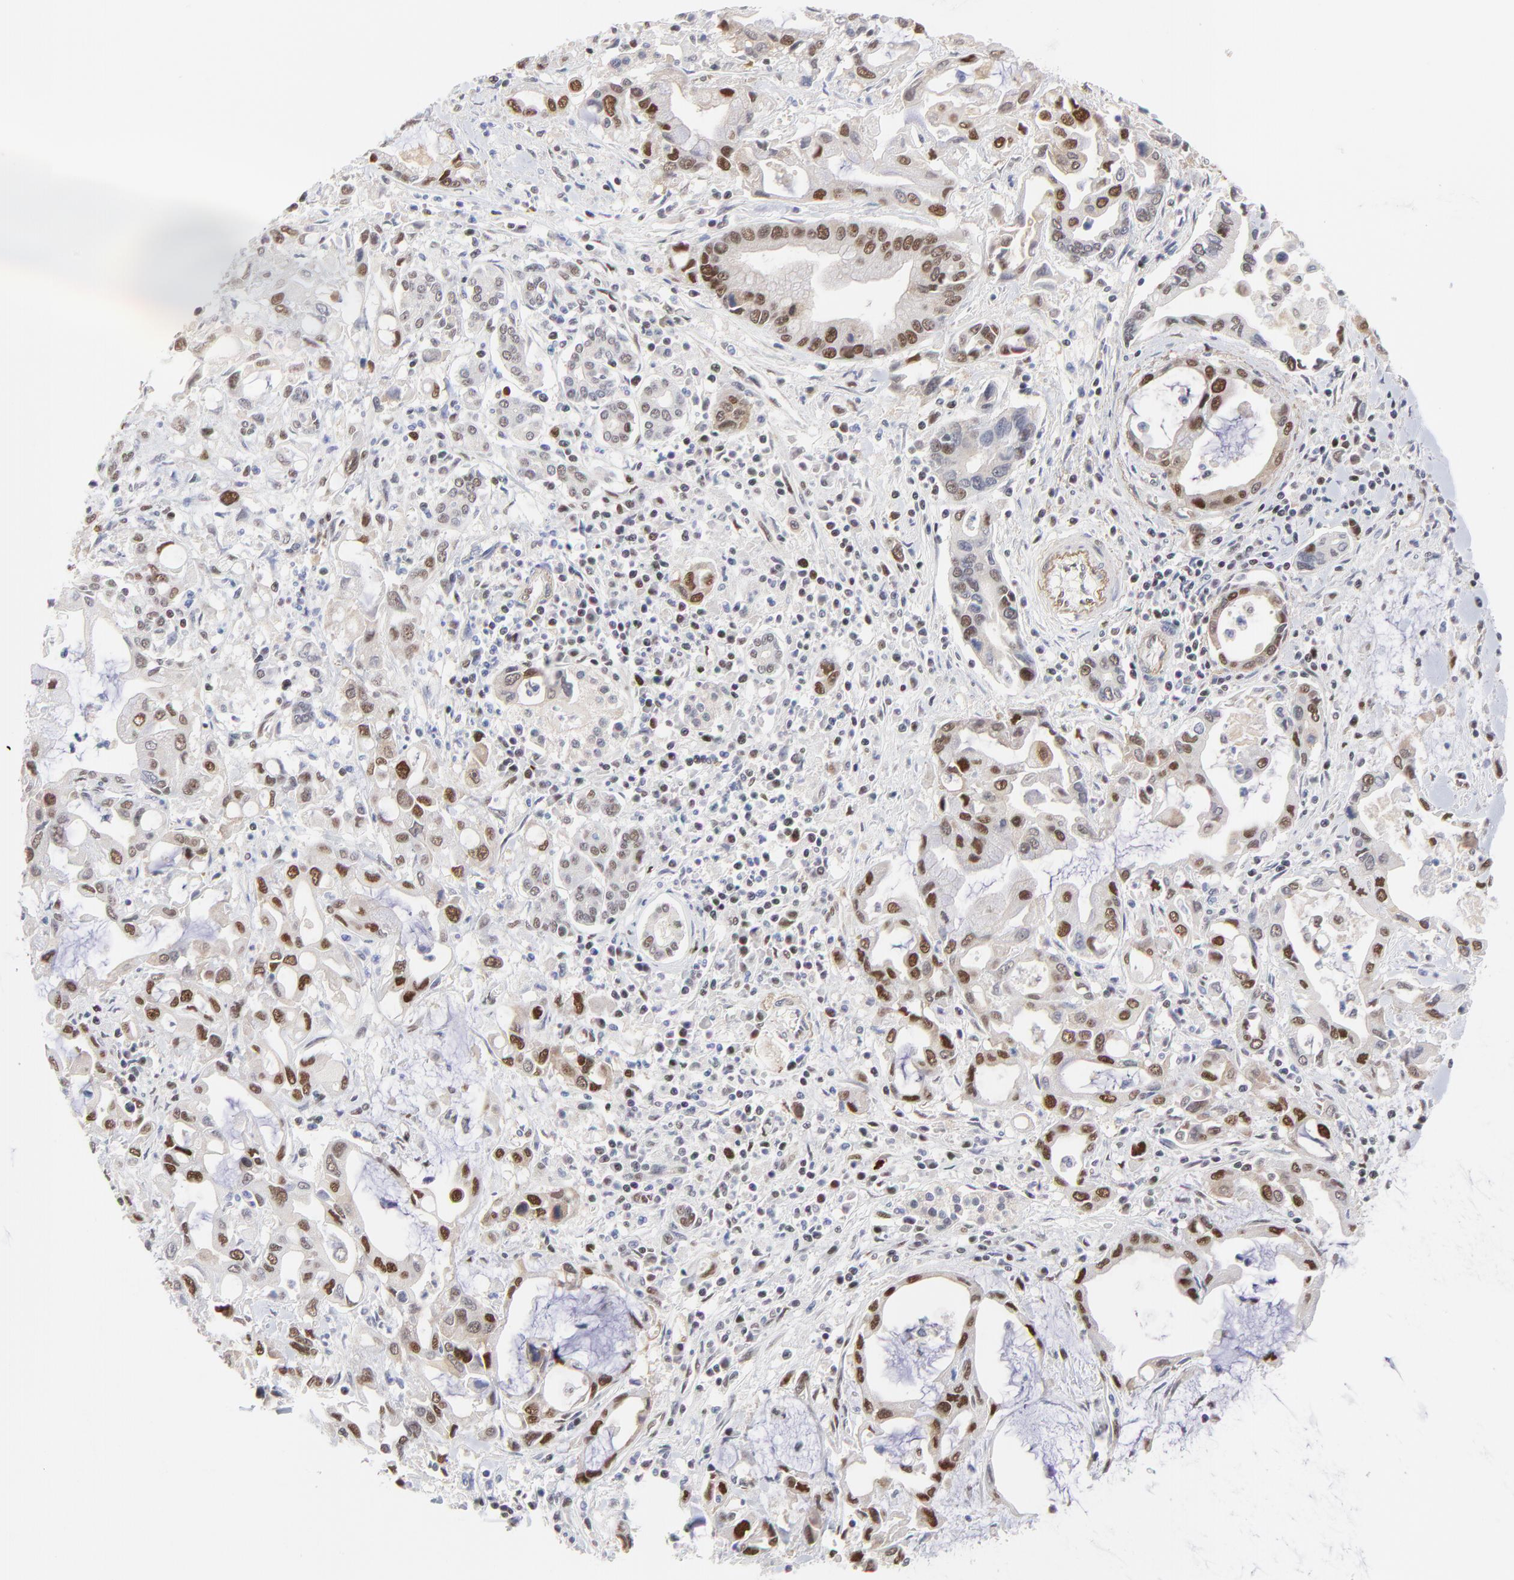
{"staining": {"intensity": "strong", "quantity": "25%-75%", "location": "nuclear"}, "tissue": "pancreatic cancer", "cell_type": "Tumor cells", "image_type": "cancer", "snomed": [{"axis": "morphology", "description": "Adenocarcinoma, NOS"}, {"axis": "topography", "description": "Pancreas"}], "caption": "About 25%-75% of tumor cells in pancreatic cancer display strong nuclear protein expression as visualized by brown immunohistochemical staining.", "gene": "OGFOD1", "patient": {"sex": "female", "age": 57}}